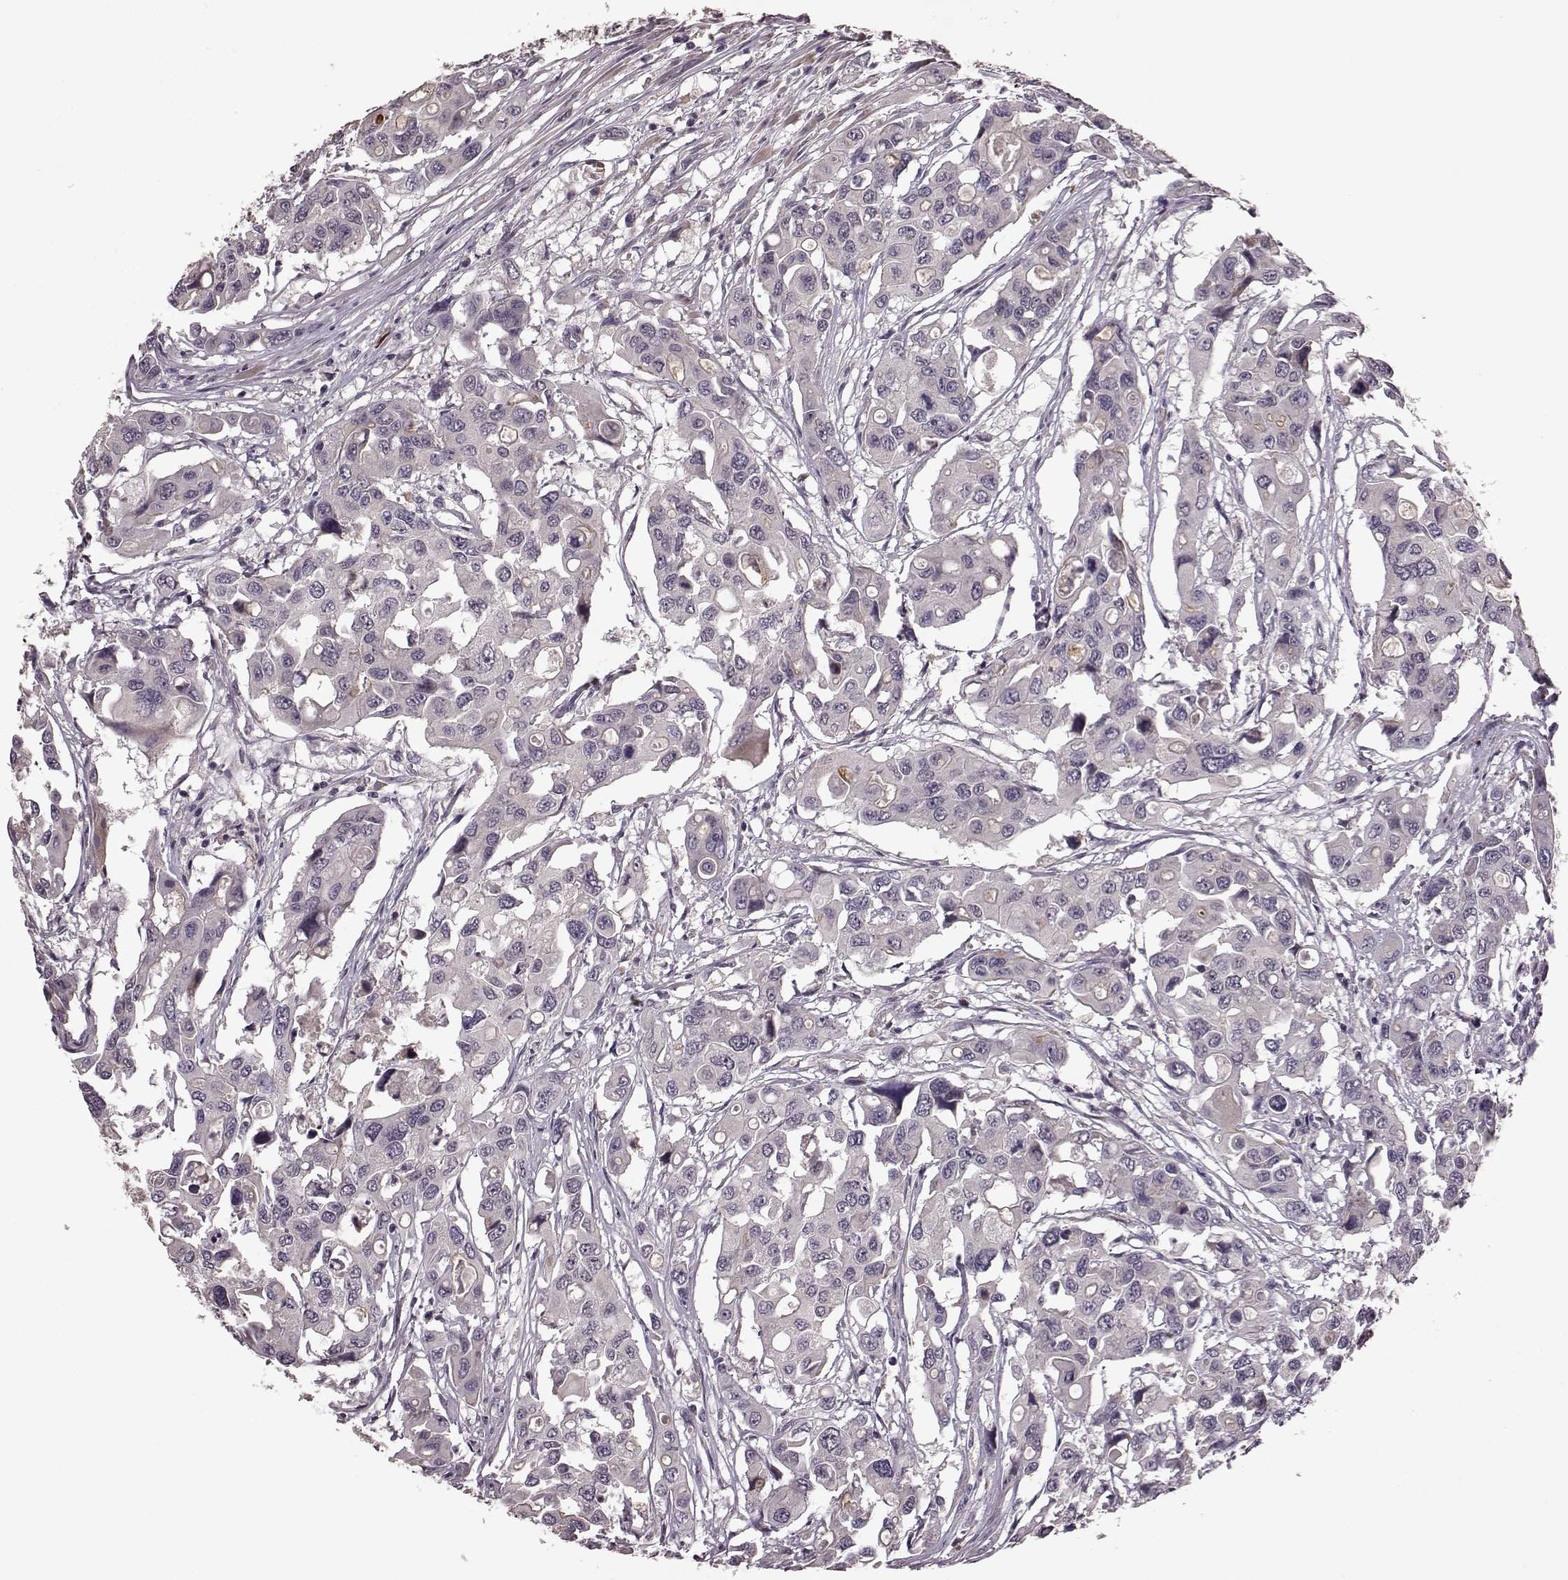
{"staining": {"intensity": "negative", "quantity": "none", "location": "none"}, "tissue": "colorectal cancer", "cell_type": "Tumor cells", "image_type": "cancer", "snomed": [{"axis": "morphology", "description": "Adenocarcinoma, NOS"}, {"axis": "topography", "description": "Colon"}], "caption": "The micrograph shows no staining of tumor cells in adenocarcinoma (colorectal).", "gene": "SLC52A3", "patient": {"sex": "male", "age": 77}}